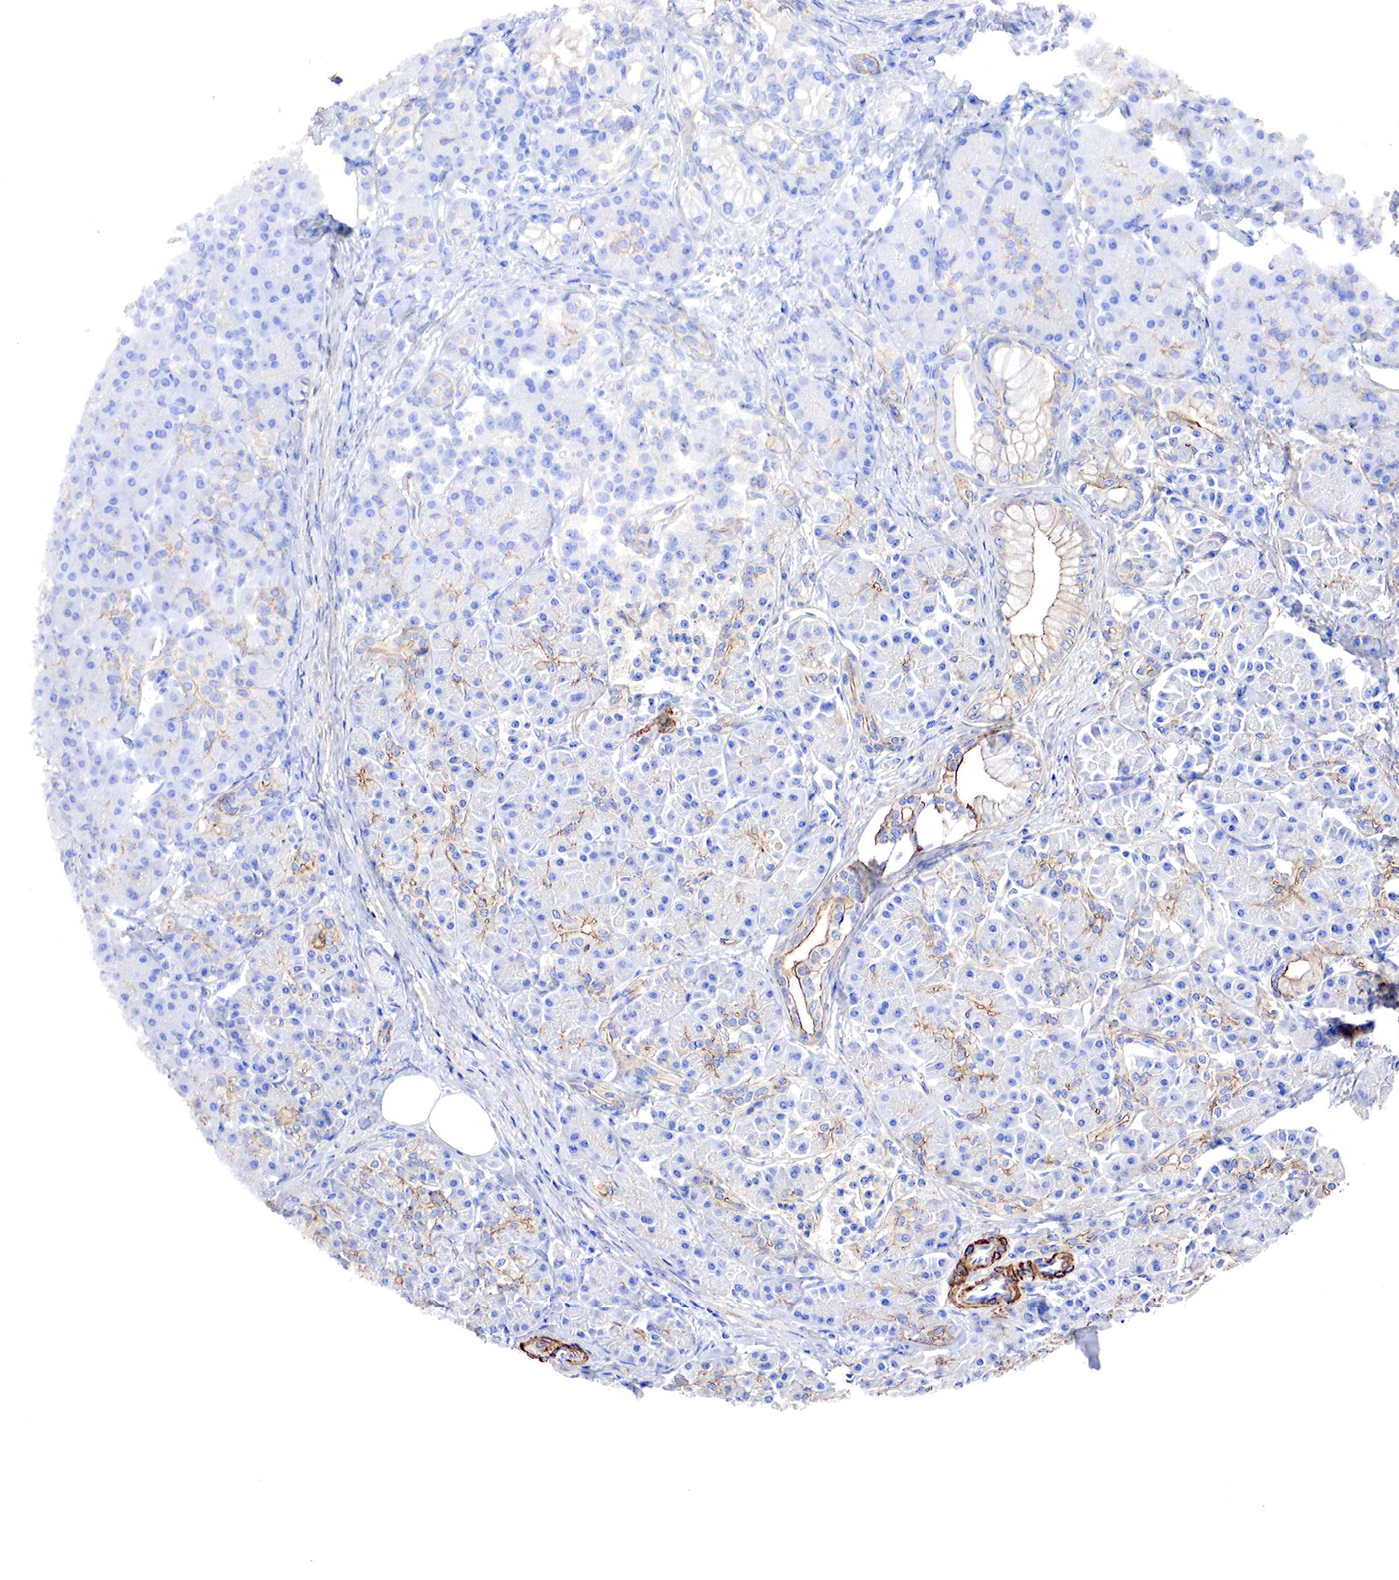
{"staining": {"intensity": "negative", "quantity": "none", "location": "none"}, "tissue": "pancreas", "cell_type": "Exocrine glandular cells", "image_type": "normal", "snomed": [{"axis": "morphology", "description": "Normal tissue, NOS"}, {"axis": "topography", "description": "Pancreas"}], "caption": "The image shows no staining of exocrine glandular cells in benign pancreas. (Immunohistochemistry, brightfield microscopy, high magnification).", "gene": "TPM1", "patient": {"sex": "male", "age": 73}}